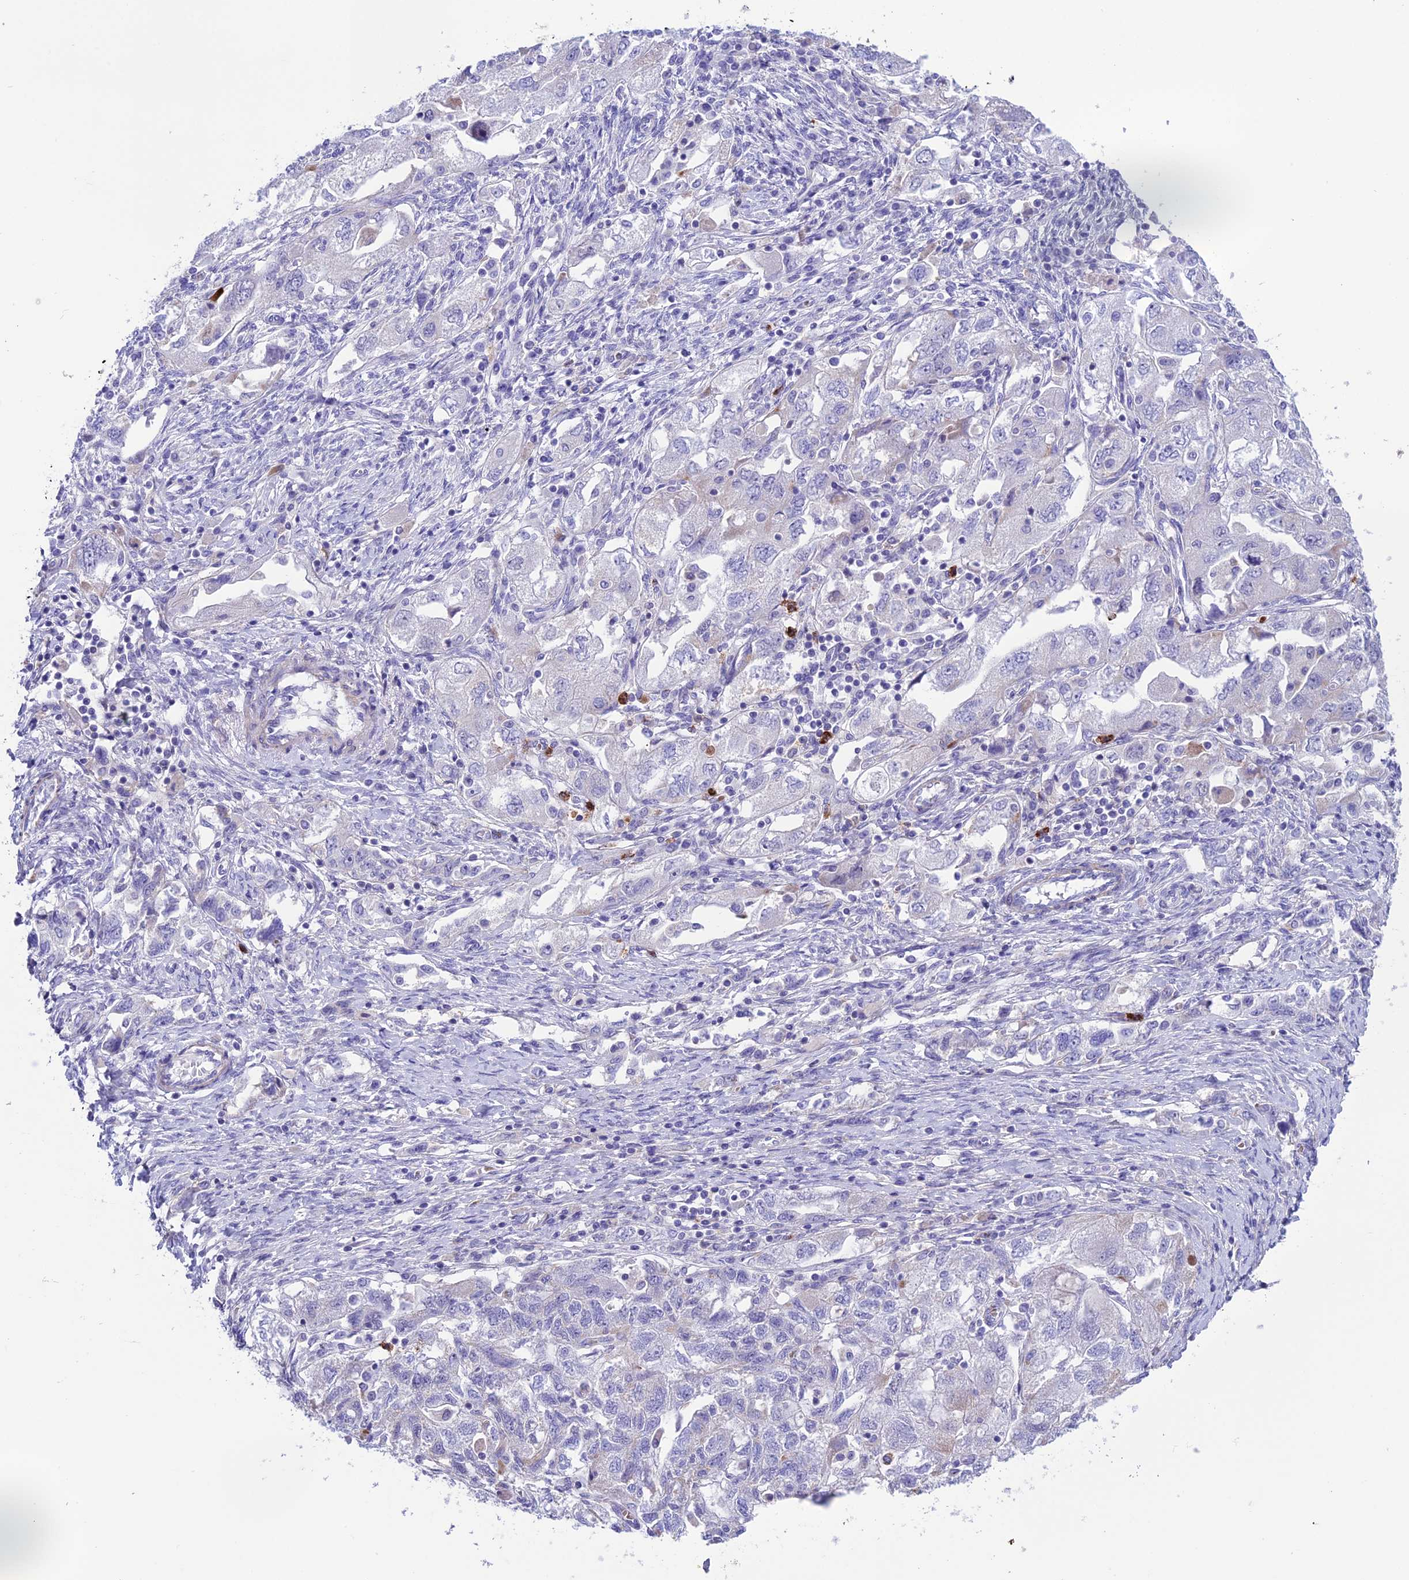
{"staining": {"intensity": "negative", "quantity": "none", "location": "none"}, "tissue": "ovarian cancer", "cell_type": "Tumor cells", "image_type": "cancer", "snomed": [{"axis": "morphology", "description": "Carcinoma, NOS"}, {"axis": "morphology", "description": "Cystadenocarcinoma, serous, NOS"}, {"axis": "topography", "description": "Ovary"}], "caption": "This is an IHC micrograph of human ovarian carcinoma. There is no positivity in tumor cells.", "gene": "COL6A6", "patient": {"sex": "female", "age": 69}}